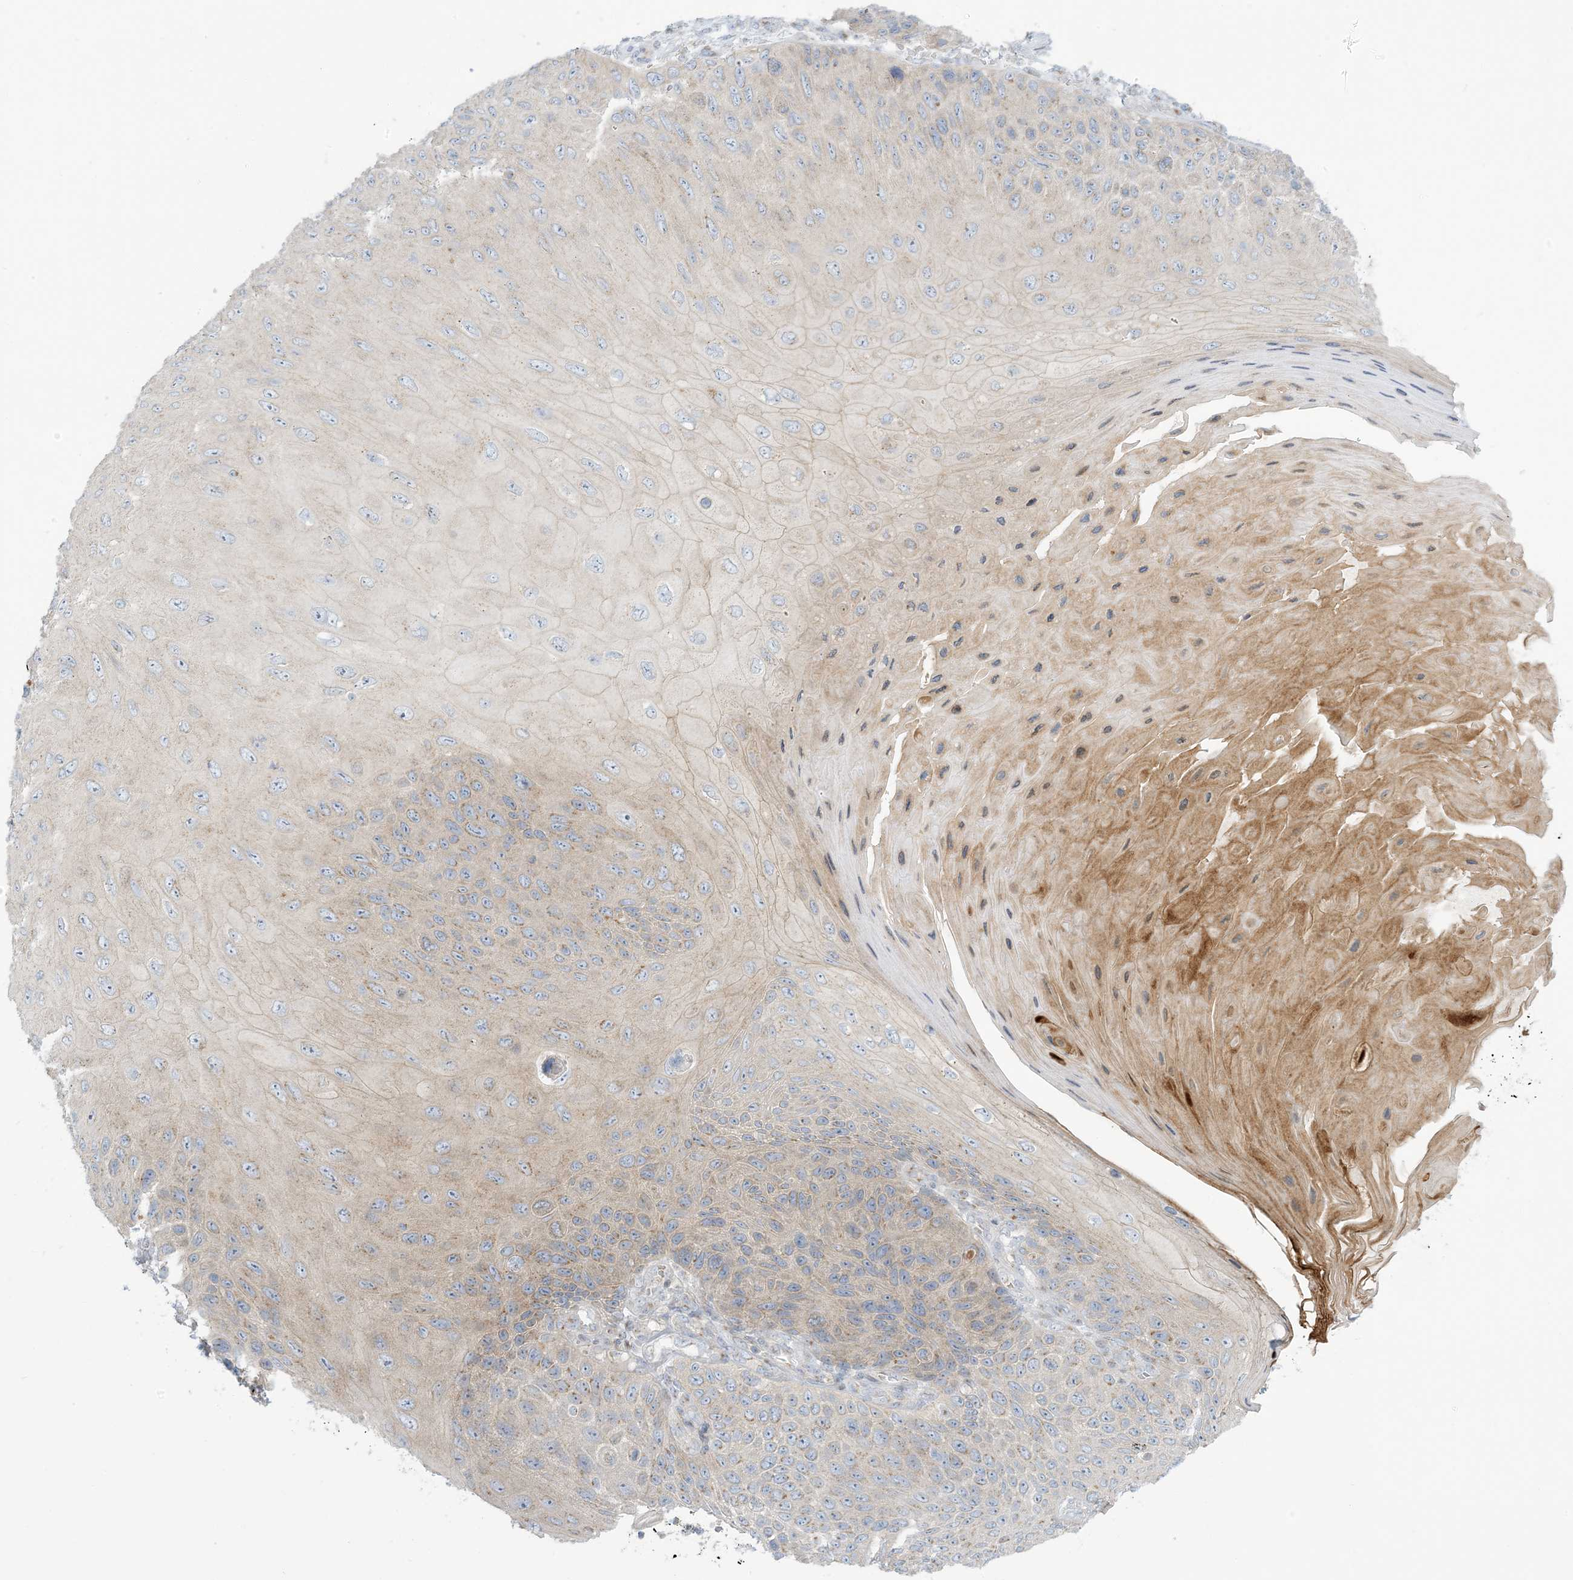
{"staining": {"intensity": "weak", "quantity": "<25%", "location": "cytoplasmic/membranous"}, "tissue": "skin cancer", "cell_type": "Tumor cells", "image_type": "cancer", "snomed": [{"axis": "morphology", "description": "Squamous cell carcinoma, NOS"}, {"axis": "topography", "description": "Skin"}], "caption": "Micrograph shows no protein positivity in tumor cells of squamous cell carcinoma (skin) tissue.", "gene": "AFTPH", "patient": {"sex": "female", "age": 88}}